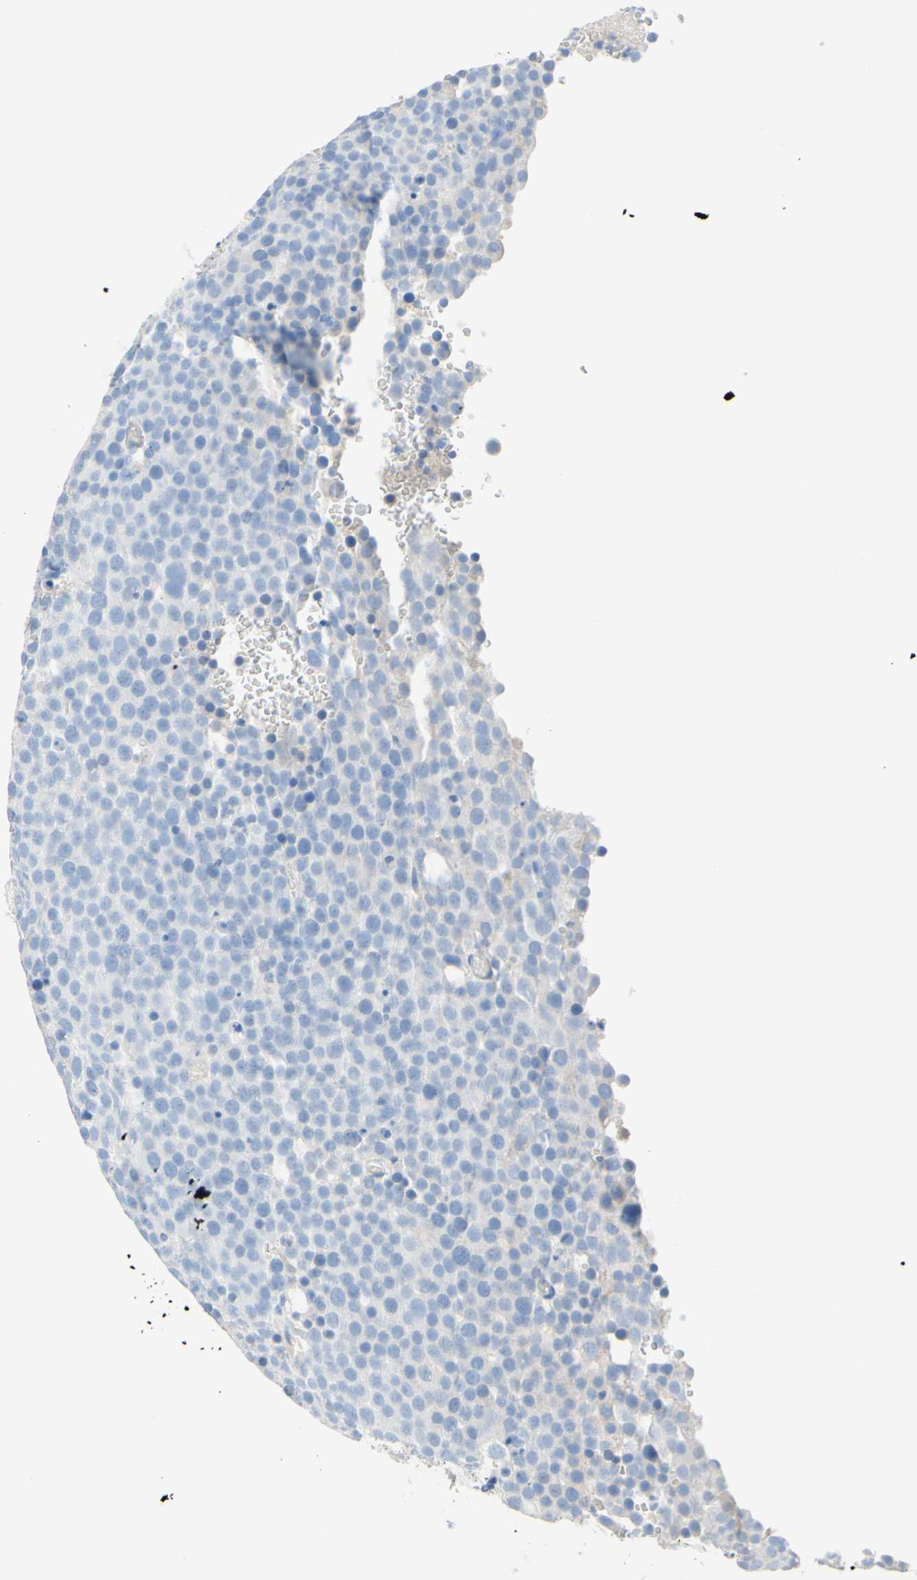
{"staining": {"intensity": "negative", "quantity": "none", "location": "none"}, "tissue": "testis cancer", "cell_type": "Tumor cells", "image_type": "cancer", "snomed": [{"axis": "morphology", "description": "Seminoma, NOS"}, {"axis": "topography", "description": "Testis"}], "caption": "Immunohistochemistry (IHC) image of neoplastic tissue: human testis seminoma stained with DAB (3,3'-diaminobenzidine) reveals no significant protein expression in tumor cells. The staining is performed using DAB brown chromogen with nuclei counter-stained in using hematoxylin.", "gene": "IL6ST", "patient": {"sex": "male", "age": 71}}